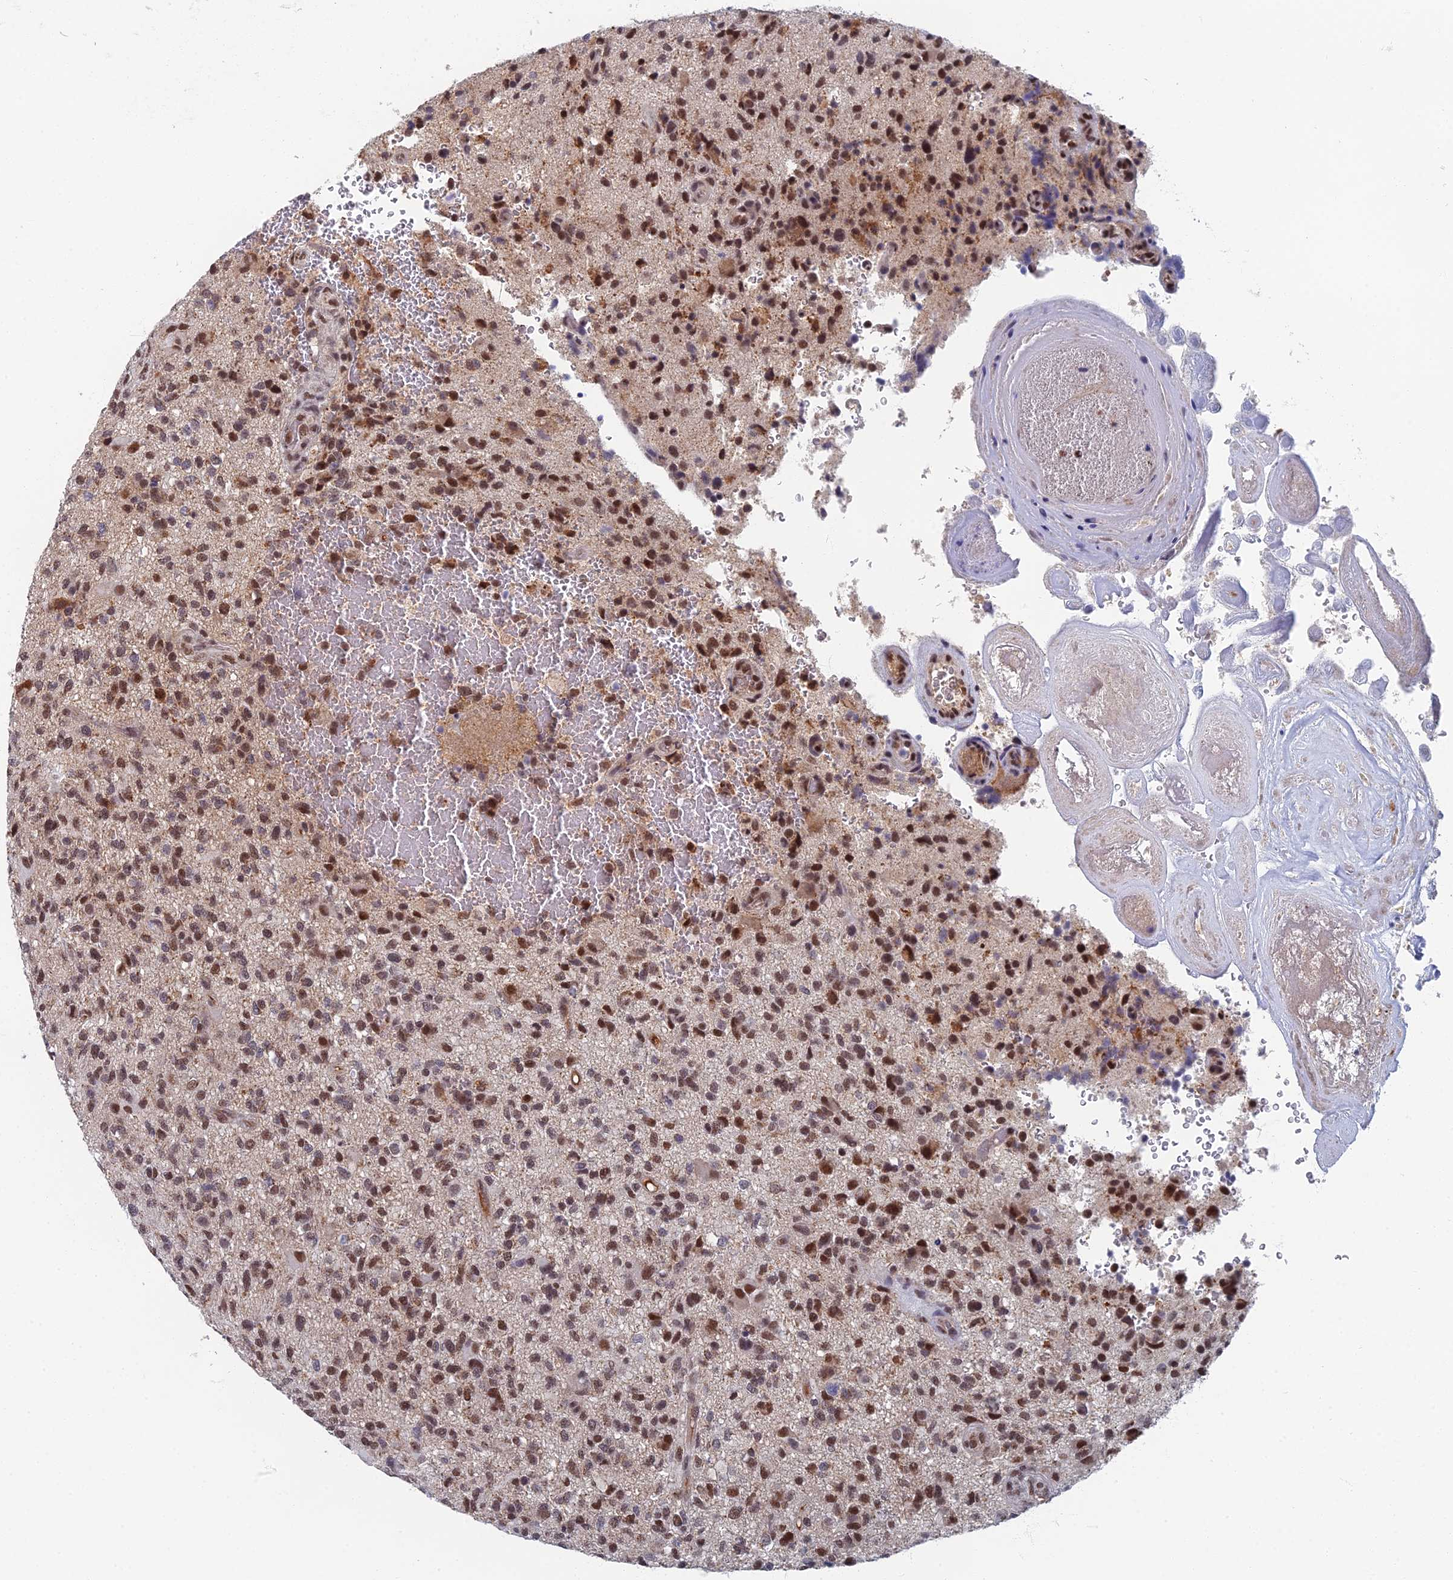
{"staining": {"intensity": "moderate", "quantity": ">75%", "location": "nuclear"}, "tissue": "glioma", "cell_type": "Tumor cells", "image_type": "cancer", "snomed": [{"axis": "morphology", "description": "Glioma, malignant, High grade"}, {"axis": "topography", "description": "Brain"}], "caption": "Immunohistochemistry (IHC) of human glioma shows medium levels of moderate nuclear staining in about >75% of tumor cells.", "gene": "TAF13", "patient": {"sex": "male", "age": 47}}